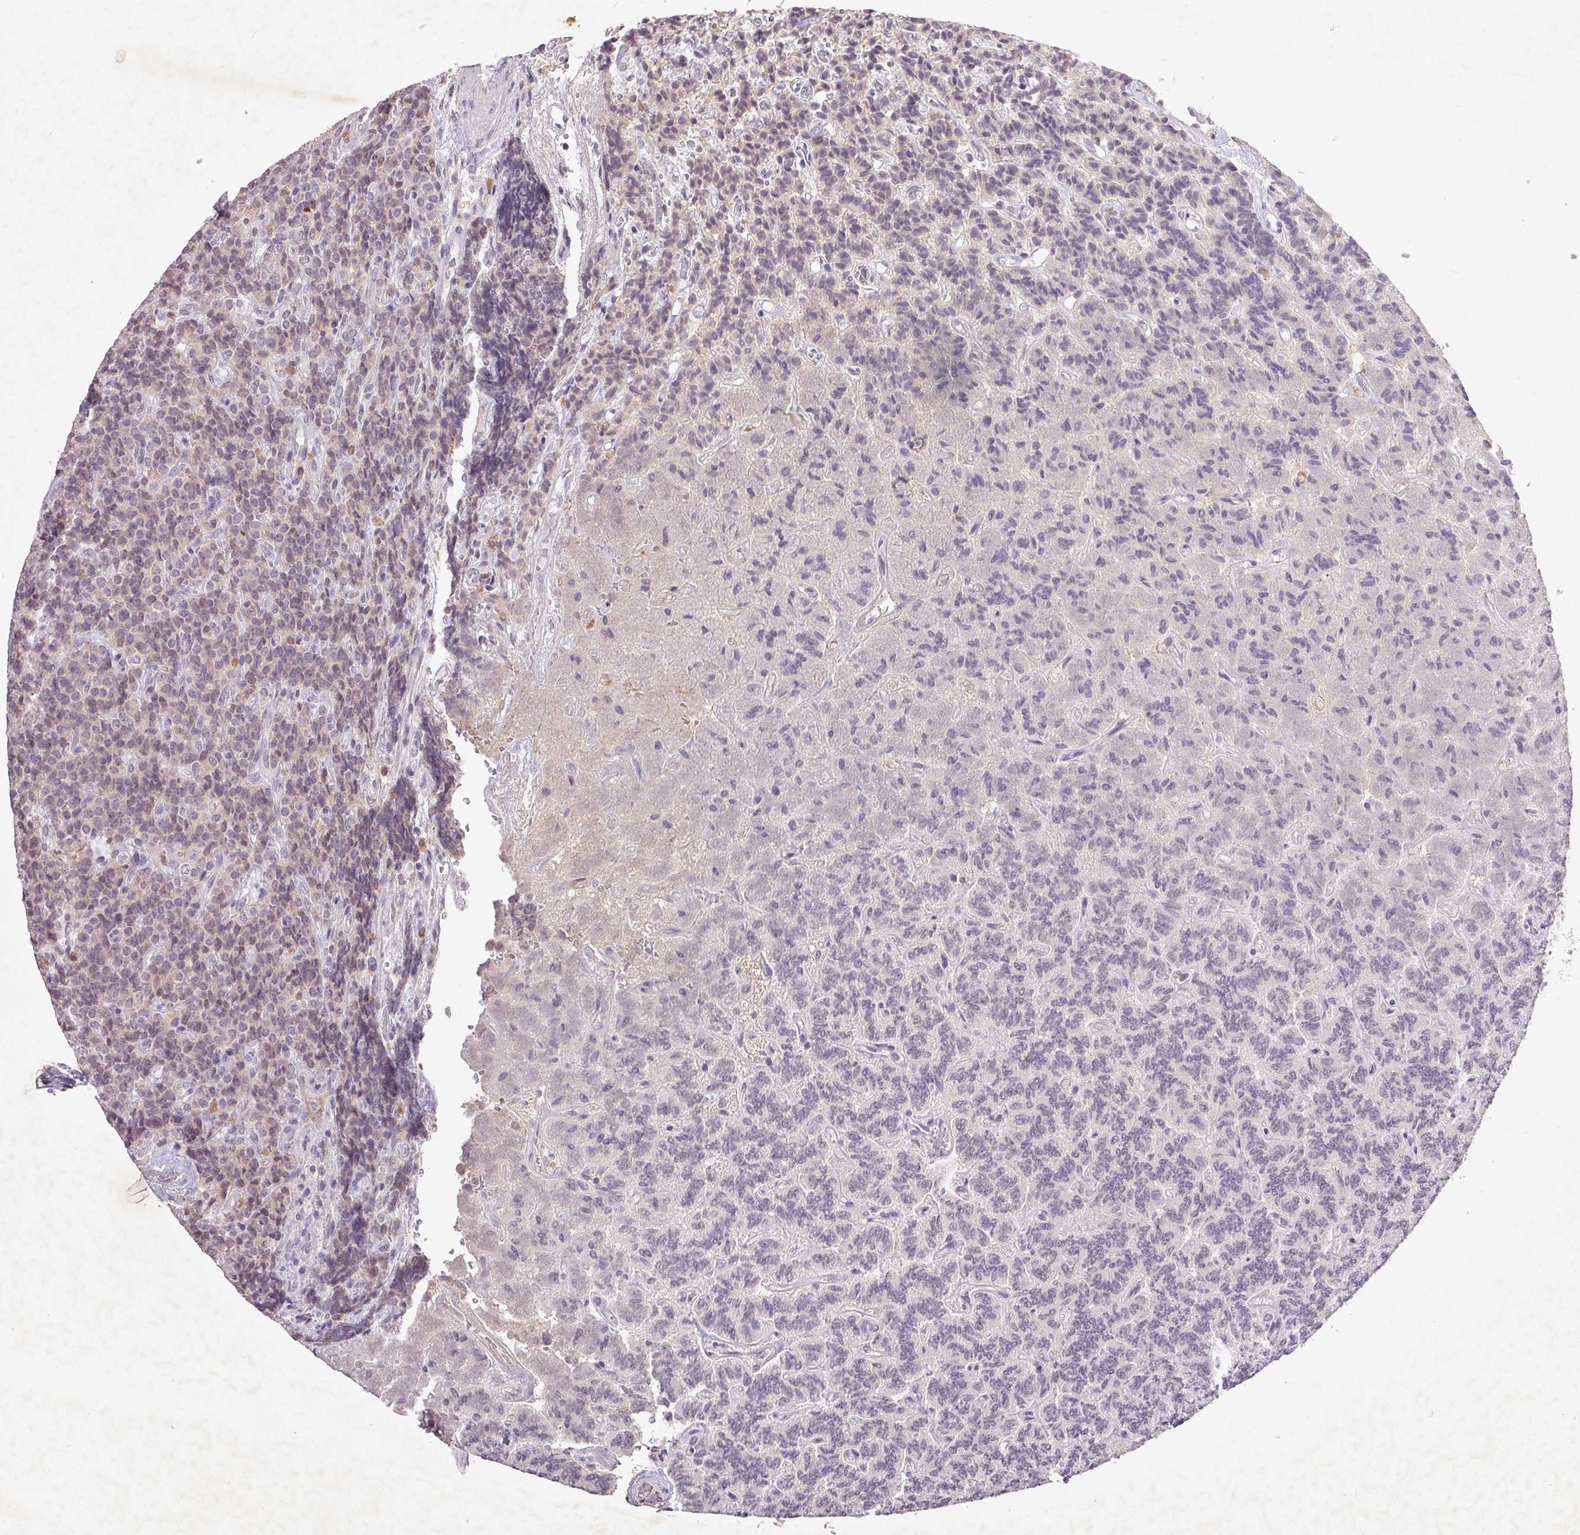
{"staining": {"intensity": "negative", "quantity": "none", "location": "none"}, "tissue": "carcinoid", "cell_type": "Tumor cells", "image_type": "cancer", "snomed": [{"axis": "morphology", "description": "Carcinoid, malignant, NOS"}, {"axis": "topography", "description": "Pancreas"}], "caption": "Immunohistochemical staining of human malignant carcinoid shows no significant expression in tumor cells. The staining is performed using DAB brown chromogen with nuclei counter-stained in using hematoxylin.", "gene": "FAM168B", "patient": {"sex": "male", "age": 36}}